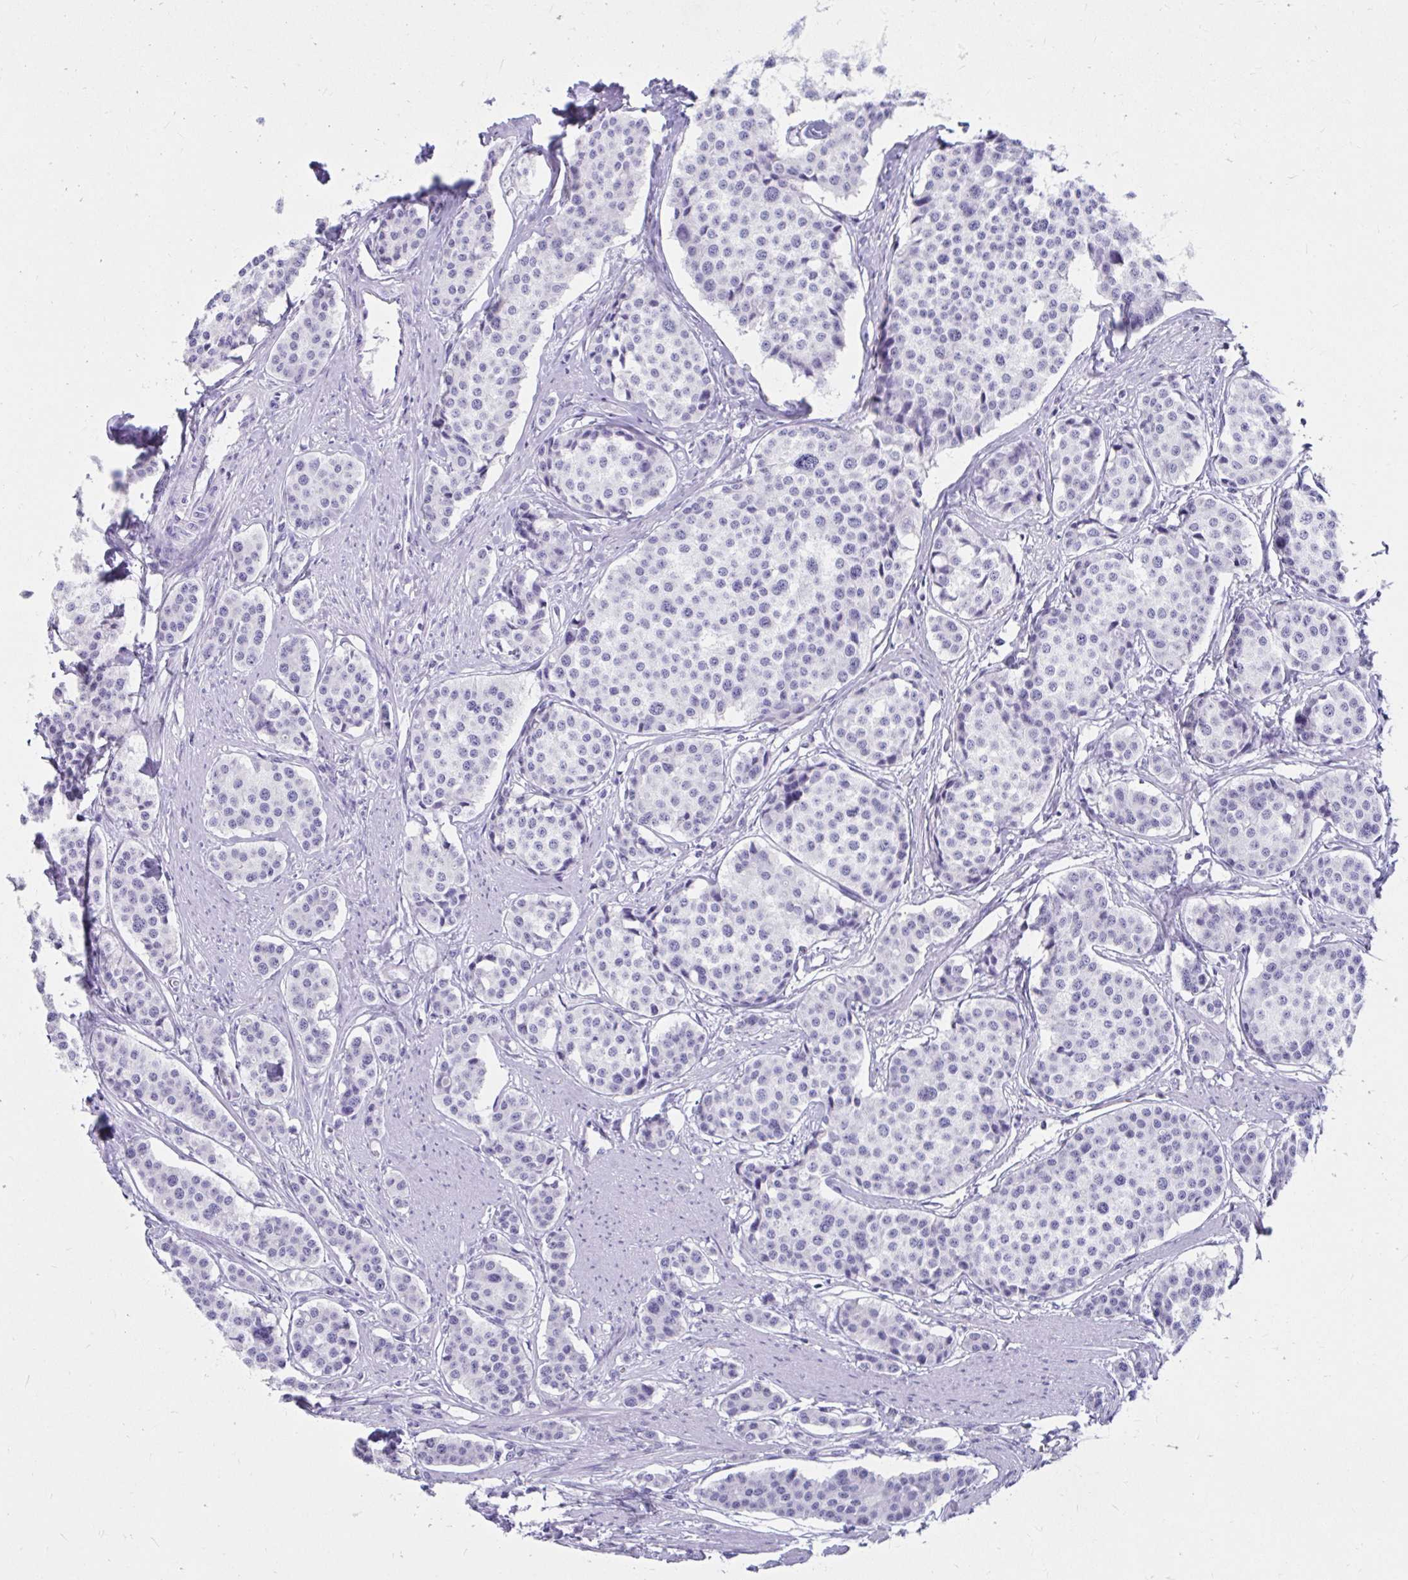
{"staining": {"intensity": "negative", "quantity": "none", "location": "none"}, "tissue": "carcinoid", "cell_type": "Tumor cells", "image_type": "cancer", "snomed": [{"axis": "morphology", "description": "Carcinoid, malignant, NOS"}, {"axis": "topography", "description": "Small intestine"}], "caption": "Immunohistochemical staining of carcinoid displays no significant staining in tumor cells.", "gene": "DPEP3", "patient": {"sex": "male", "age": 60}}